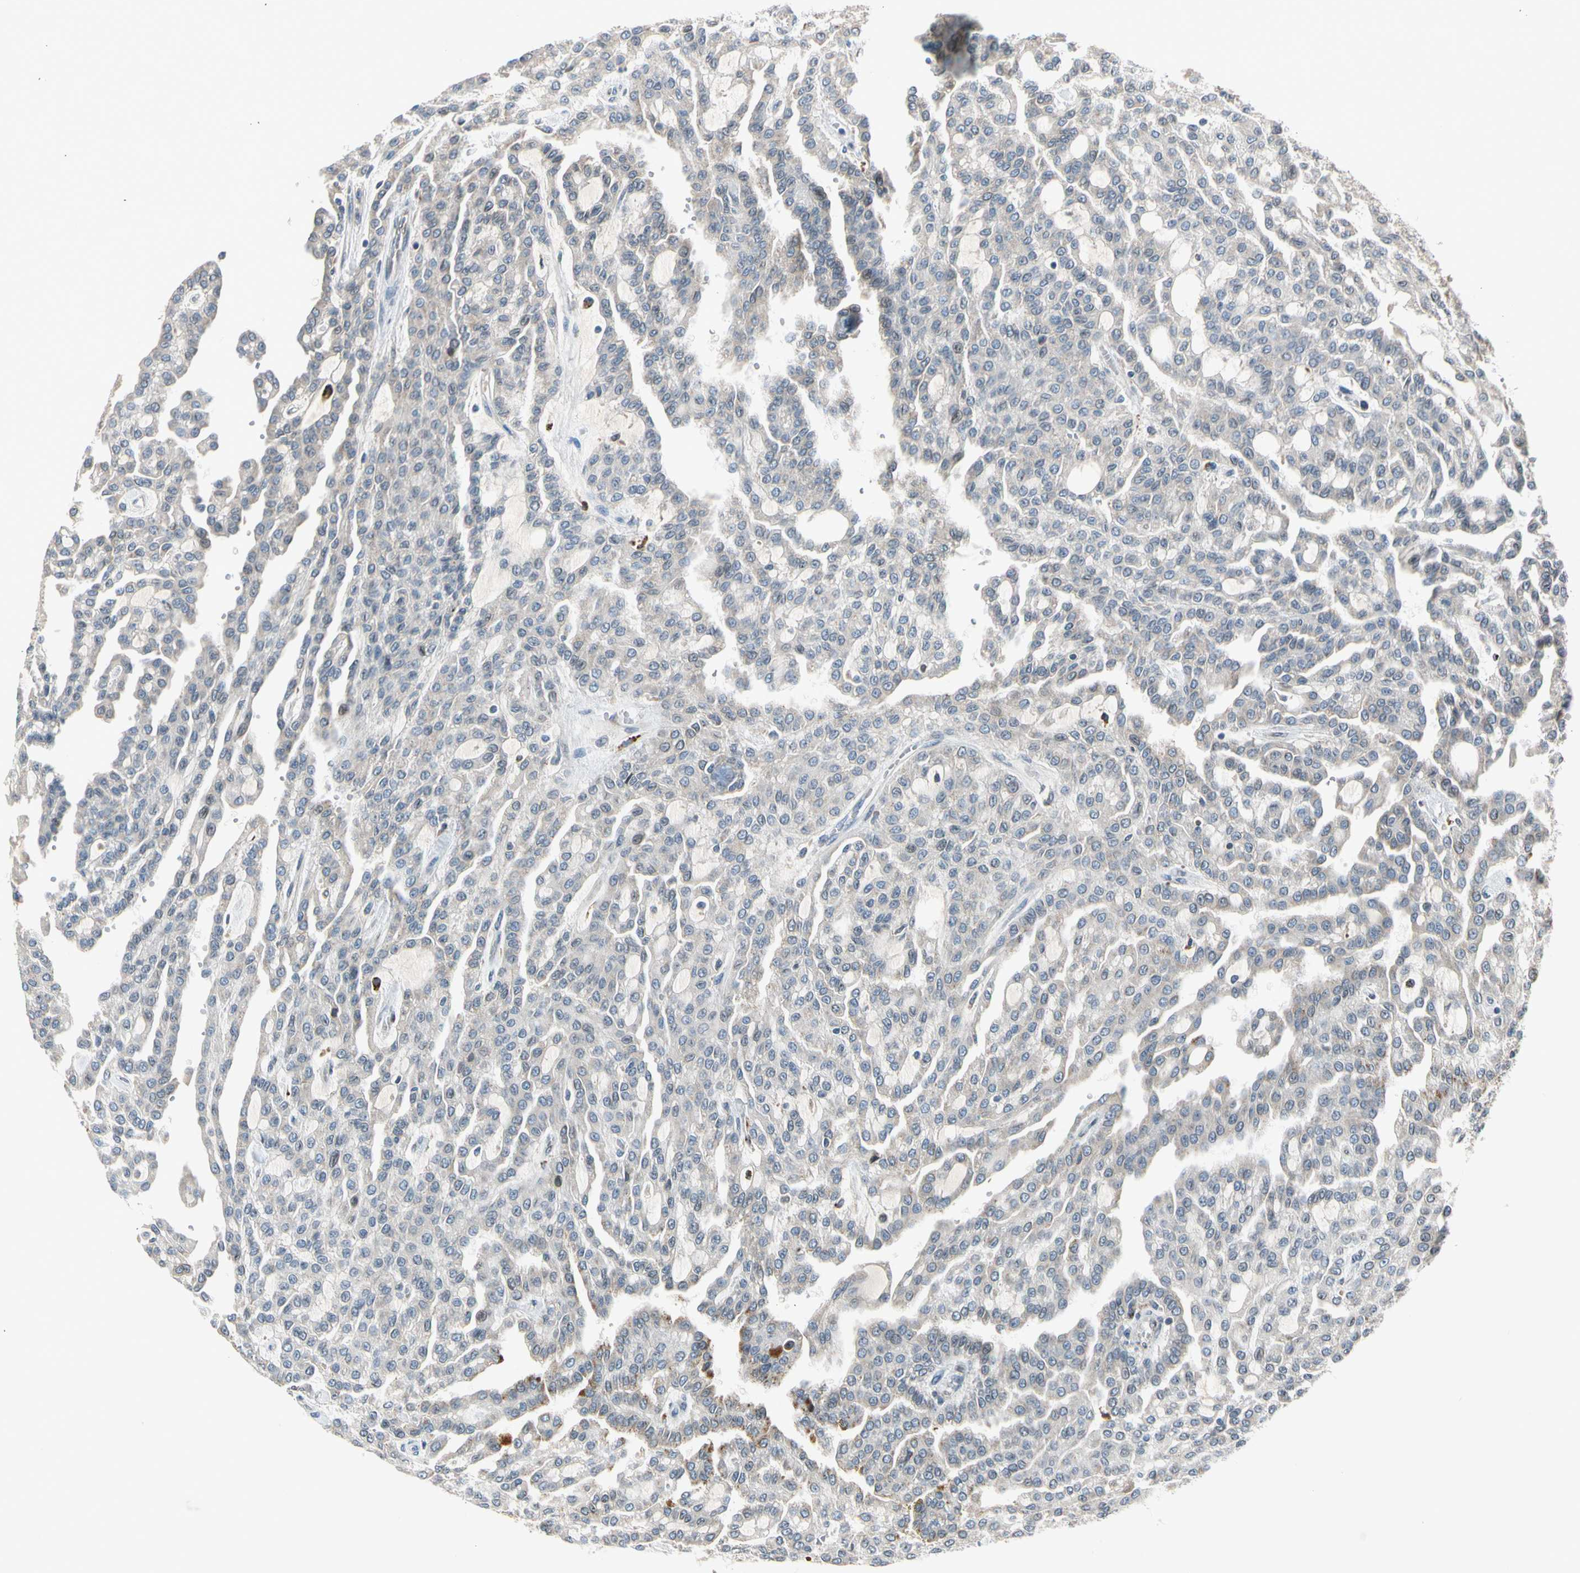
{"staining": {"intensity": "weak", "quantity": "<25%", "location": "cytoplasmic/membranous"}, "tissue": "renal cancer", "cell_type": "Tumor cells", "image_type": "cancer", "snomed": [{"axis": "morphology", "description": "Adenocarcinoma, NOS"}, {"axis": "topography", "description": "Kidney"}], "caption": "A photomicrograph of human renal cancer (adenocarcinoma) is negative for staining in tumor cells.", "gene": "NPHP3", "patient": {"sex": "male", "age": 63}}